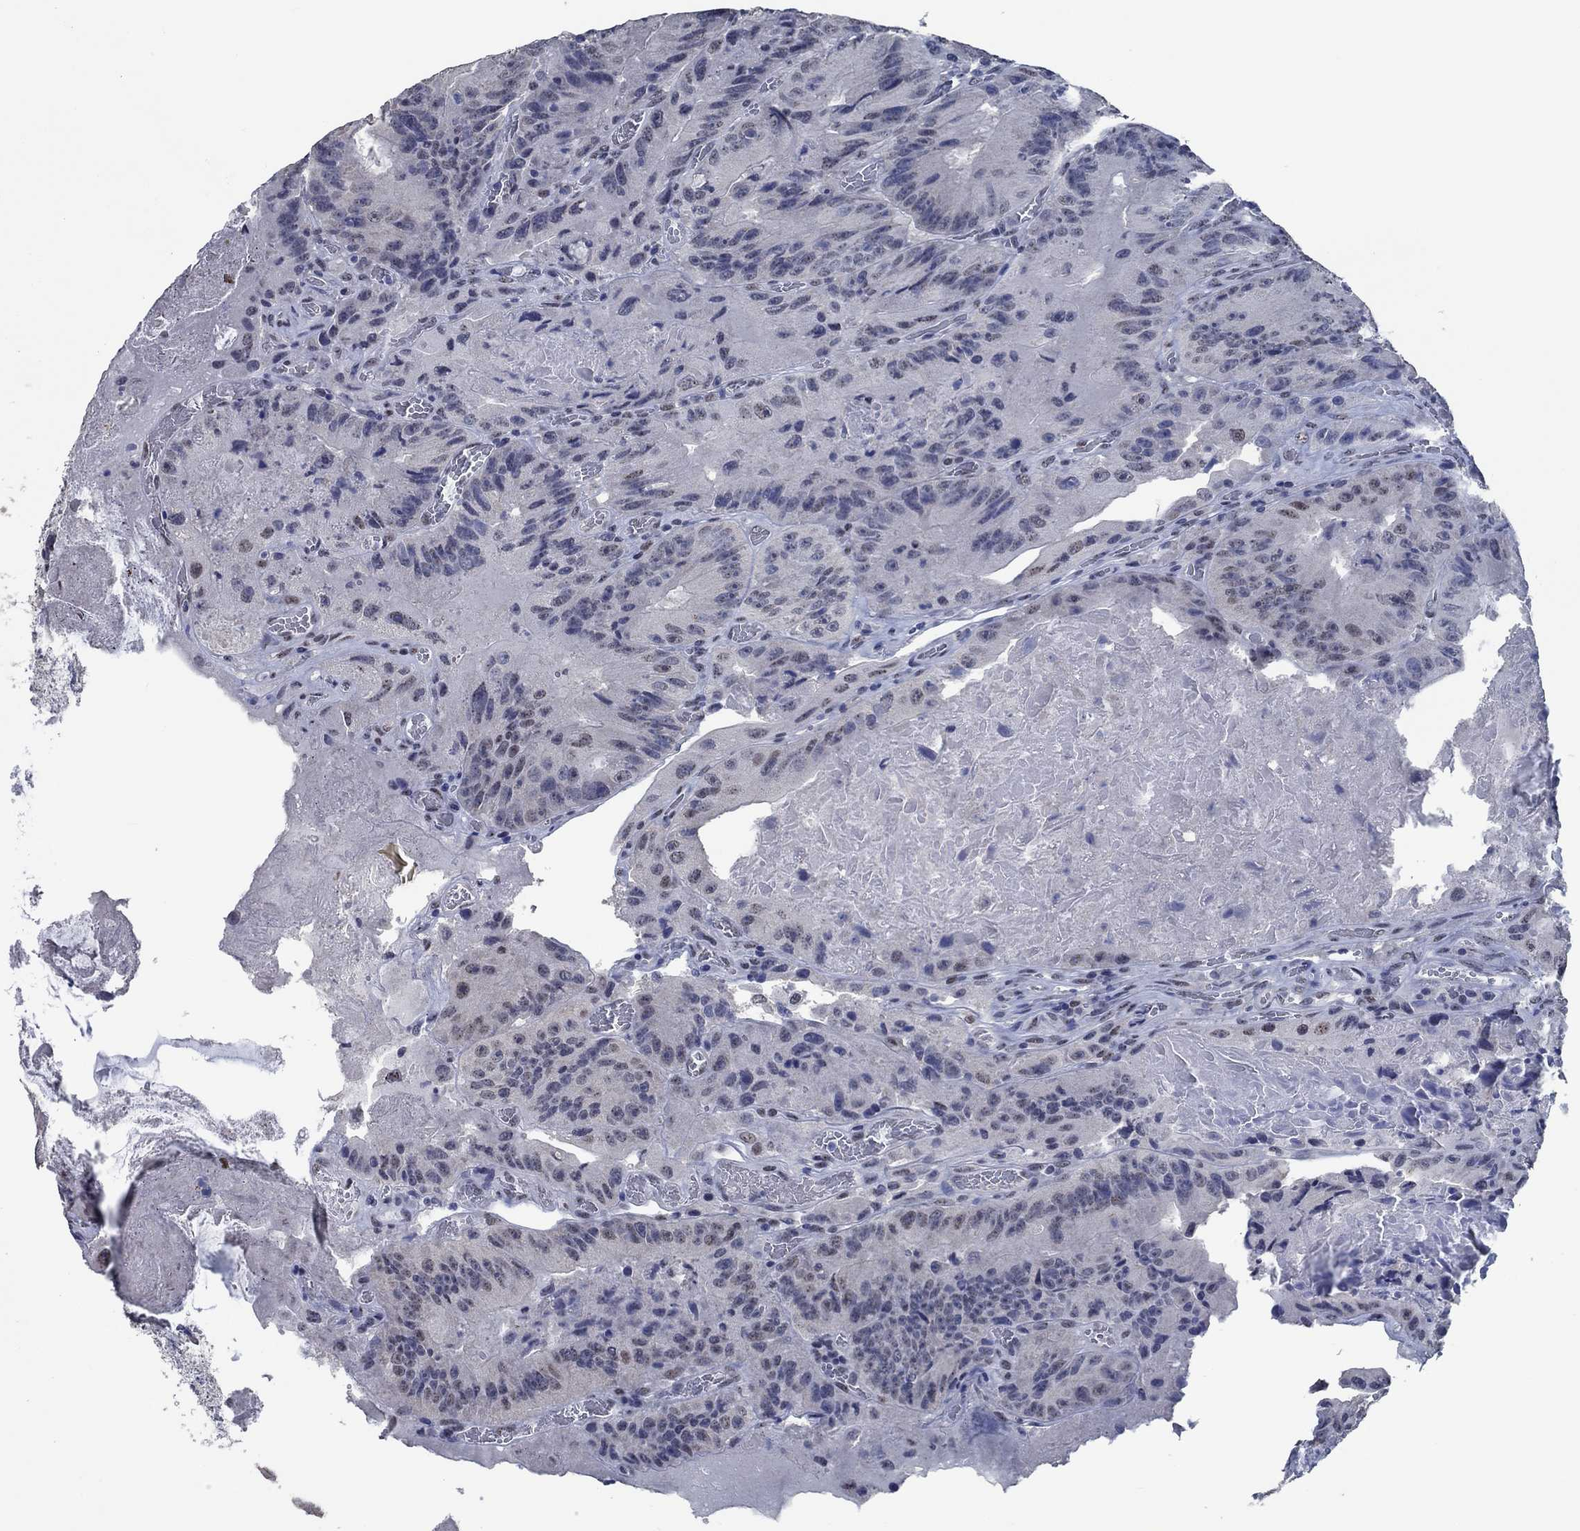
{"staining": {"intensity": "negative", "quantity": "none", "location": "none"}, "tissue": "colorectal cancer", "cell_type": "Tumor cells", "image_type": "cancer", "snomed": [{"axis": "morphology", "description": "Adenocarcinoma, NOS"}, {"axis": "topography", "description": "Colon"}], "caption": "The micrograph exhibits no significant staining in tumor cells of colorectal cancer (adenocarcinoma).", "gene": "OBSCN", "patient": {"sex": "female", "age": 86}}